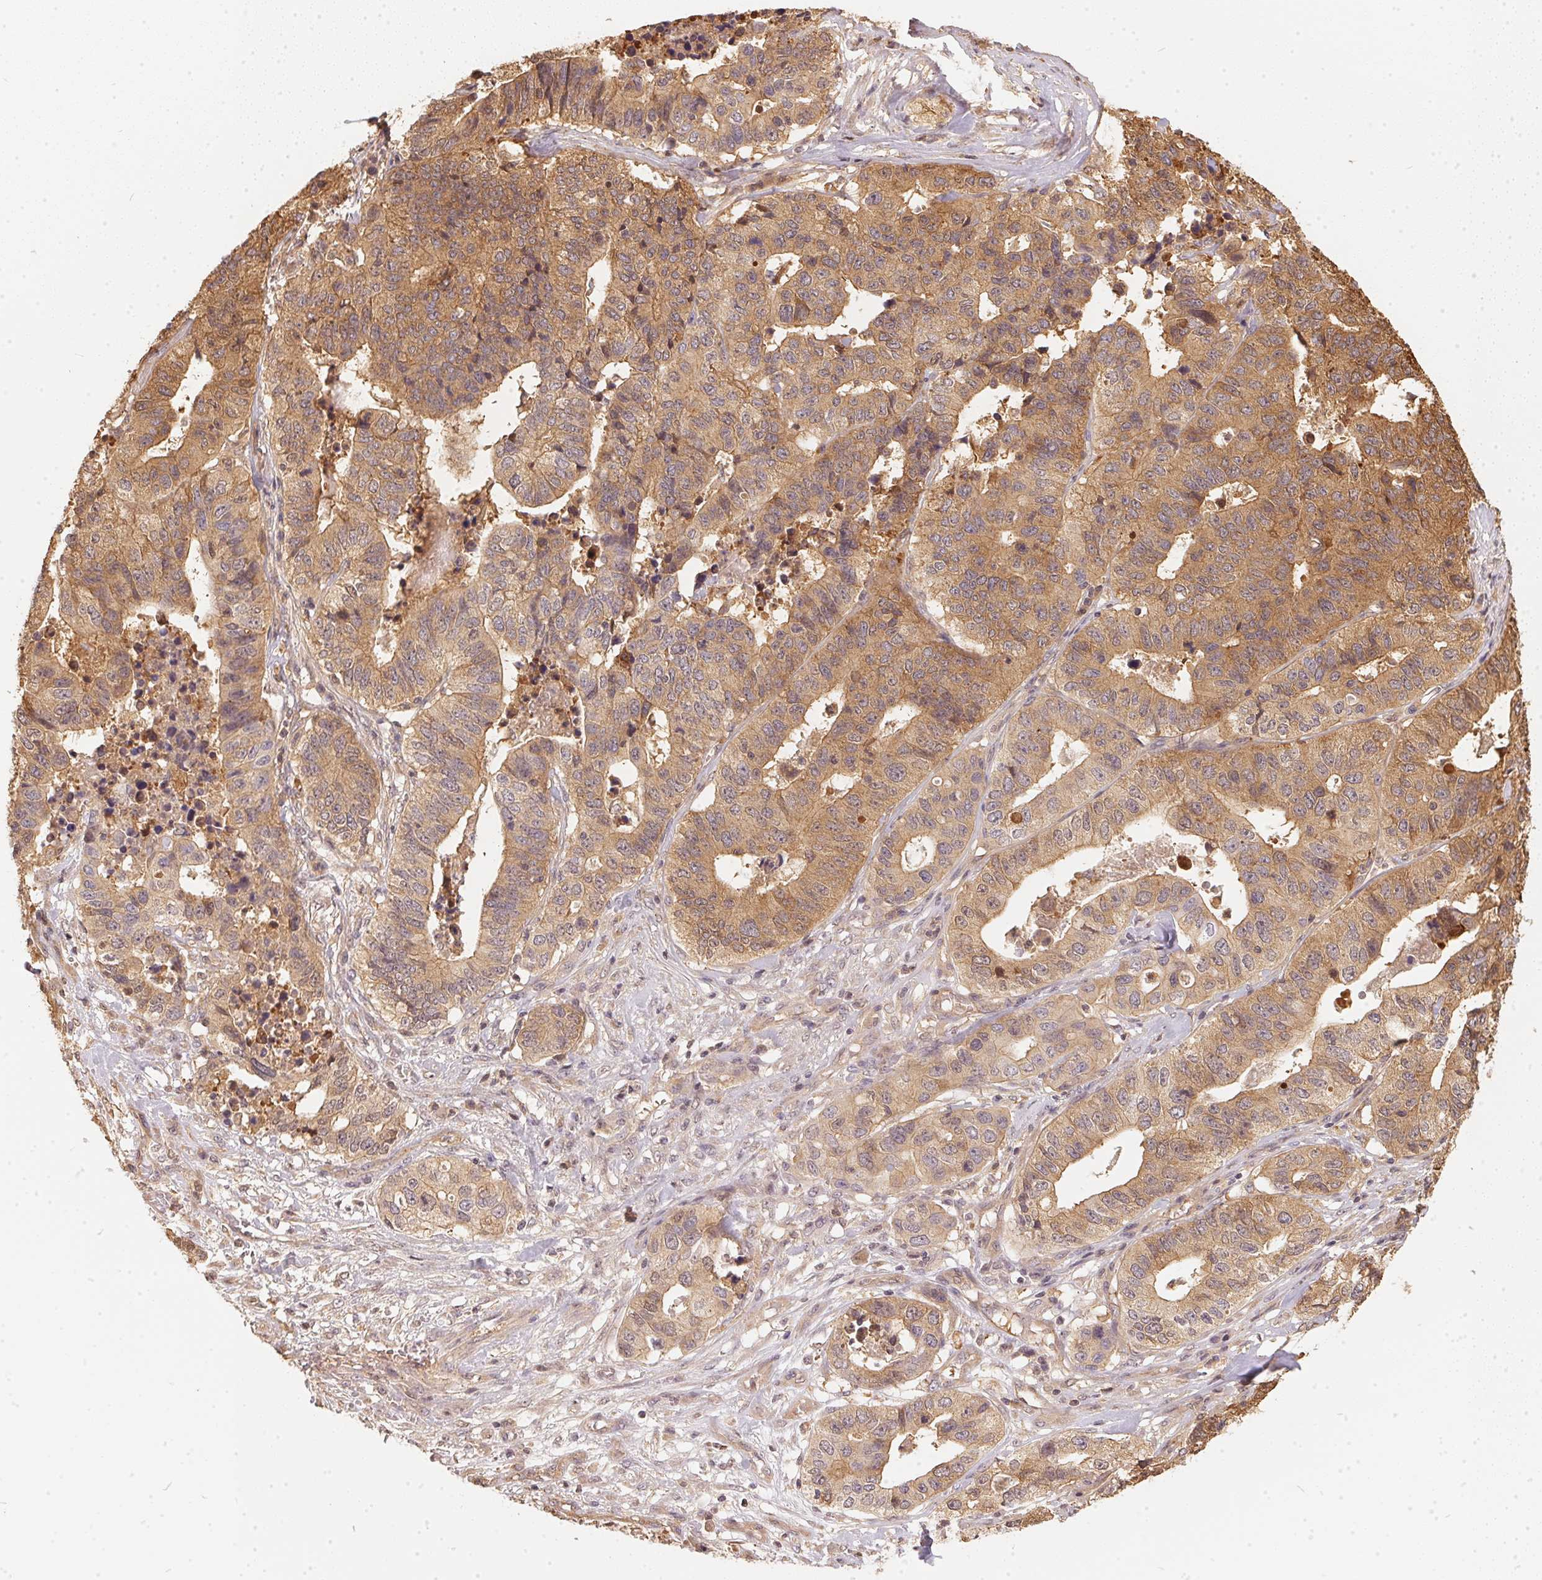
{"staining": {"intensity": "moderate", "quantity": ">75%", "location": "cytoplasmic/membranous"}, "tissue": "stomach cancer", "cell_type": "Tumor cells", "image_type": "cancer", "snomed": [{"axis": "morphology", "description": "Adenocarcinoma, NOS"}, {"axis": "topography", "description": "Stomach, upper"}], "caption": "Immunohistochemistry (IHC) (DAB) staining of stomach cancer exhibits moderate cytoplasmic/membranous protein positivity in approximately >75% of tumor cells. (brown staining indicates protein expression, while blue staining denotes nuclei).", "gene": "BLMH", "patient": {"sex": "female", "age": 67}}